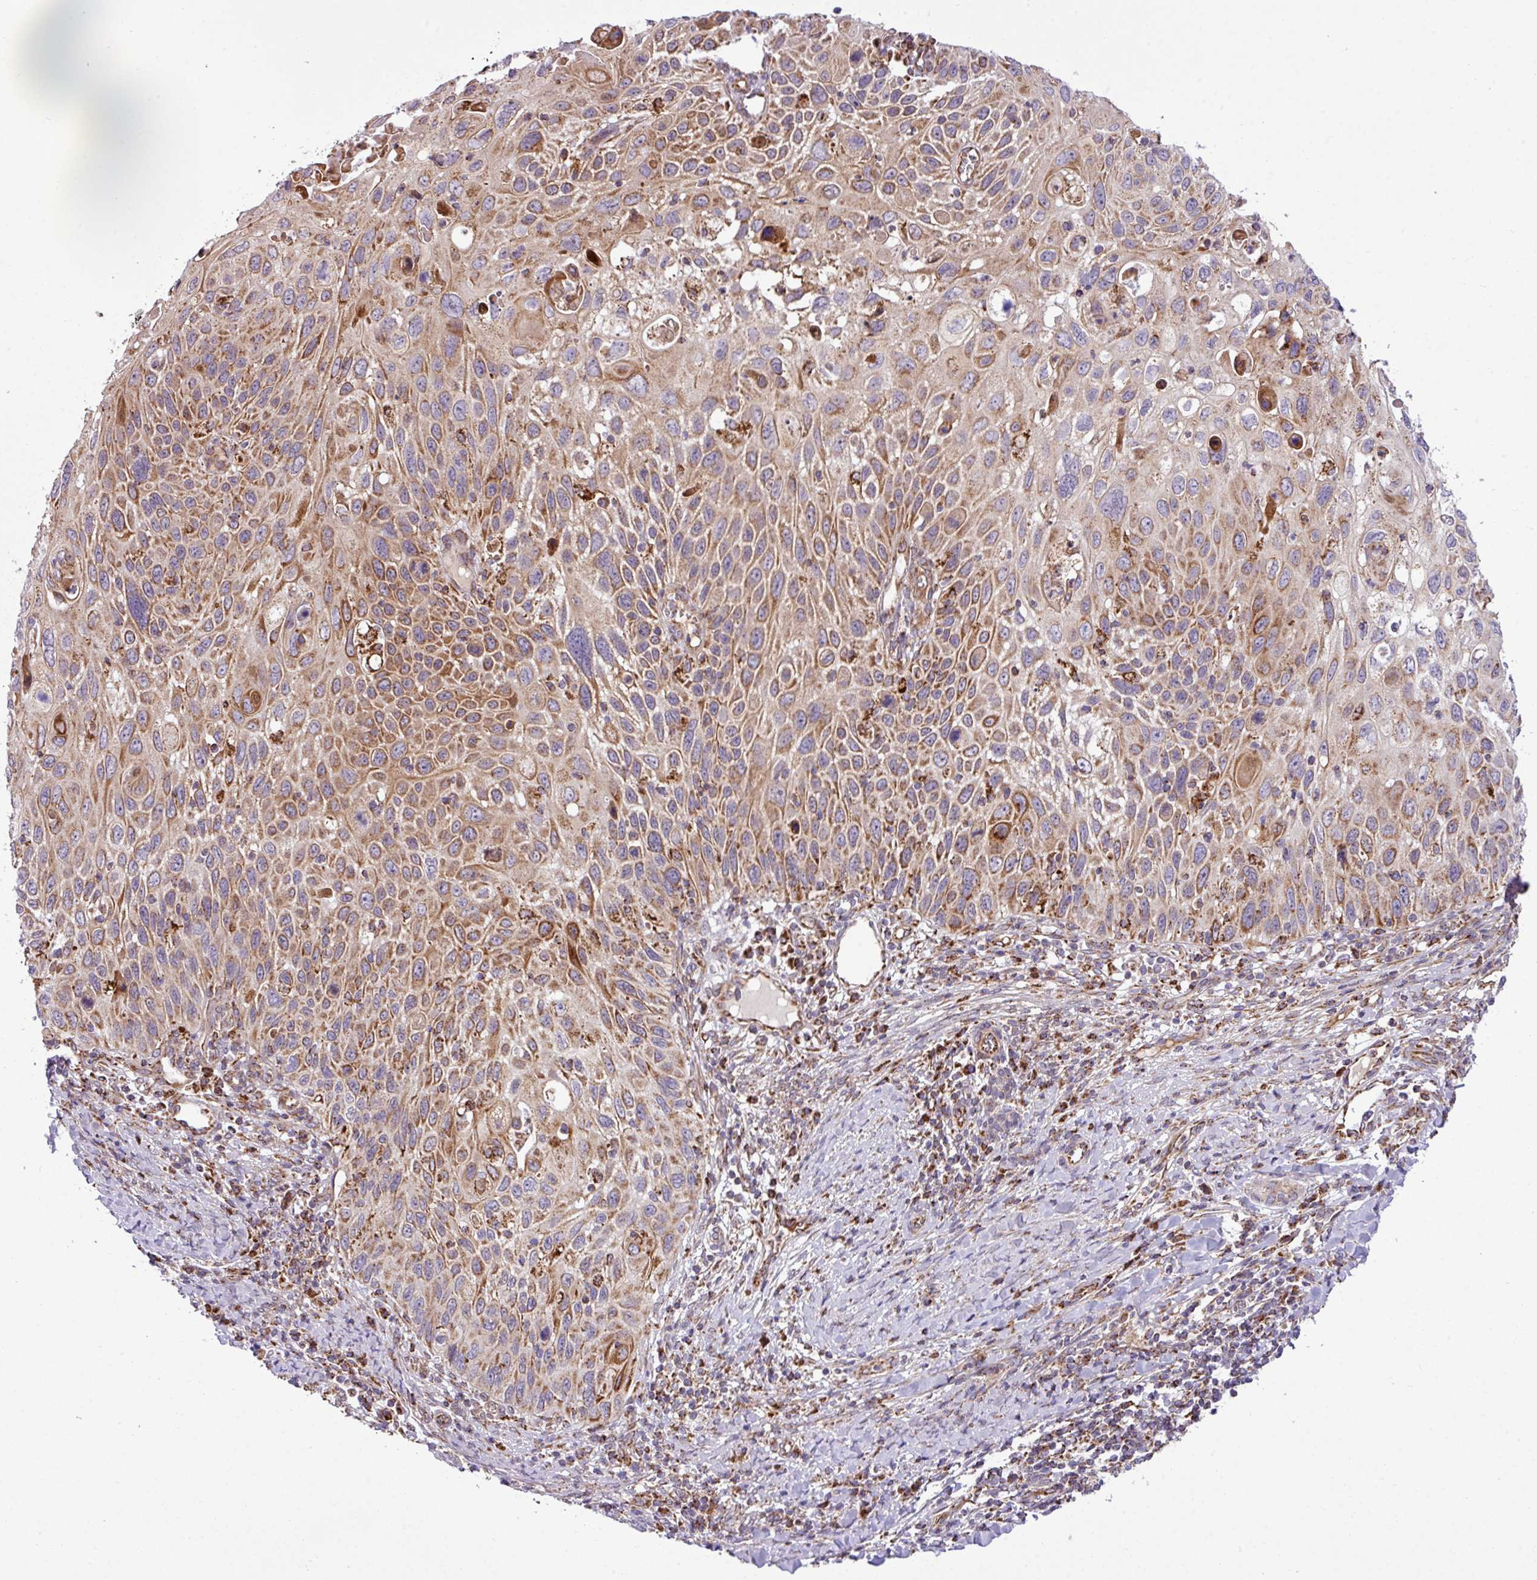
{"staining": {"intensity": "moderate", "quantity": ">75%", "location": "cytoplasmic/membranous"}, "tissue": "cervical cancer", "cell_type": "Tumor cells", "image_type": "cancer", "snomed": [{"axis": "morphology", "description": "Squamous cell carcinoma, NOS"}, {"axis": "topography", "description": "Cervix"}], "caption": "This is an image of IHC staining of cervical cancer, which shows moderate expression in the cytoplasmic/membranous of tumor cells.", "gene": "ZNF569", "patient": {"sex": "female", "age": 70}}